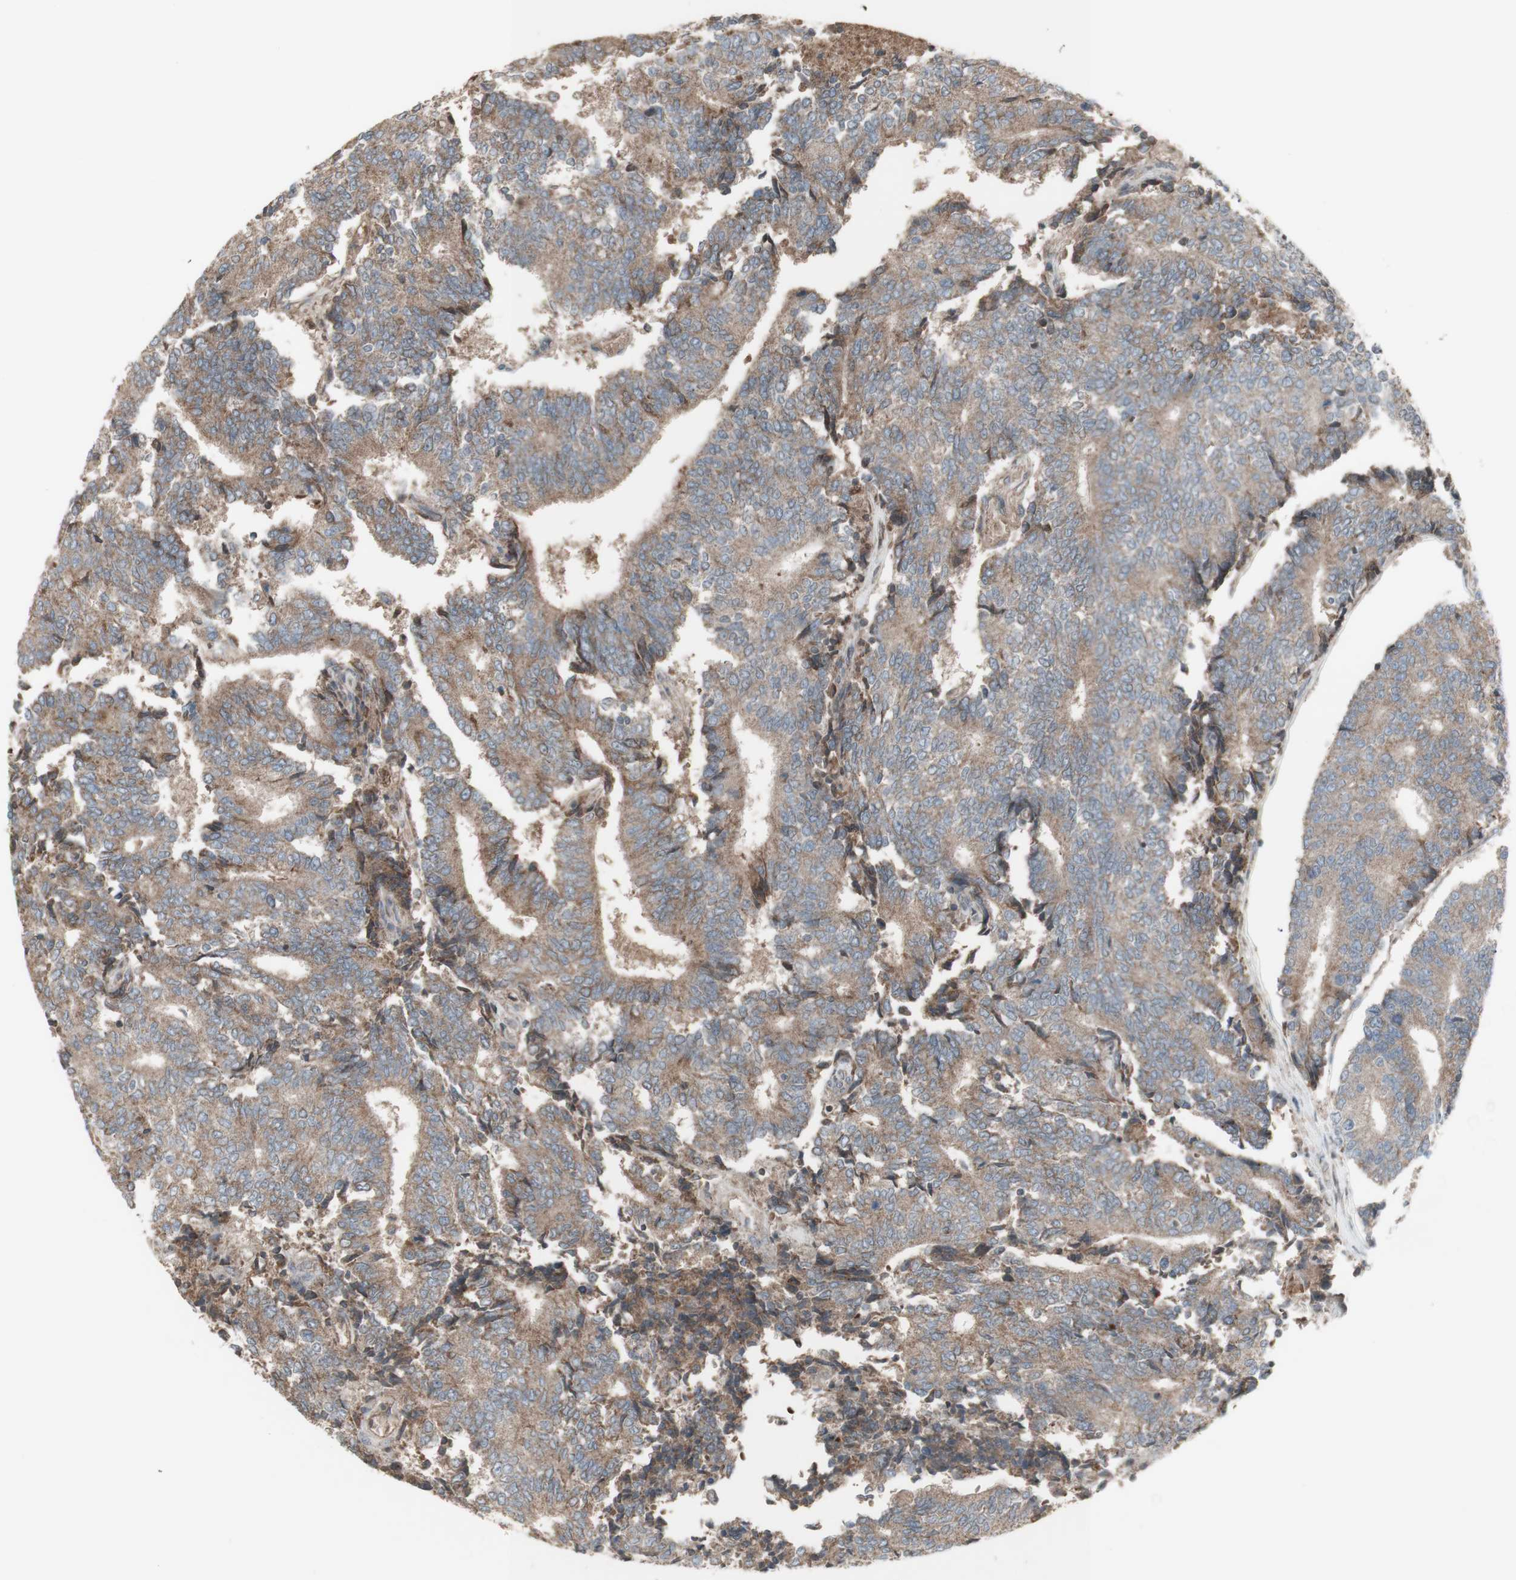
{"staining": {"intensity": "weak", "quantity": ">75%", "location": "cytoplasmic/membranous"}, "tissue": "prostate cancer", "cell_type": "Tumor cells", "image_type": "cancer", "snomed": [{"axis": "morphology", "description": "Normal tissue, NOS"}, {"axis": "morphology", "description": "Adenocarcinoma, High grade"}, {"axis": "topography", "description": "Prostate"}, {"axis": "topography", "description": "Seminal veicle"}], "caption": "Immunohistochemical staining of human prostate cancer (high-grade adenocarcinoma) exhibits low levels of weak cytoplasmic/membranous protein positivity in about >75% of tumor cells.", "gene": "SHC1", "patient": {"sex": "male", "age": 55}}